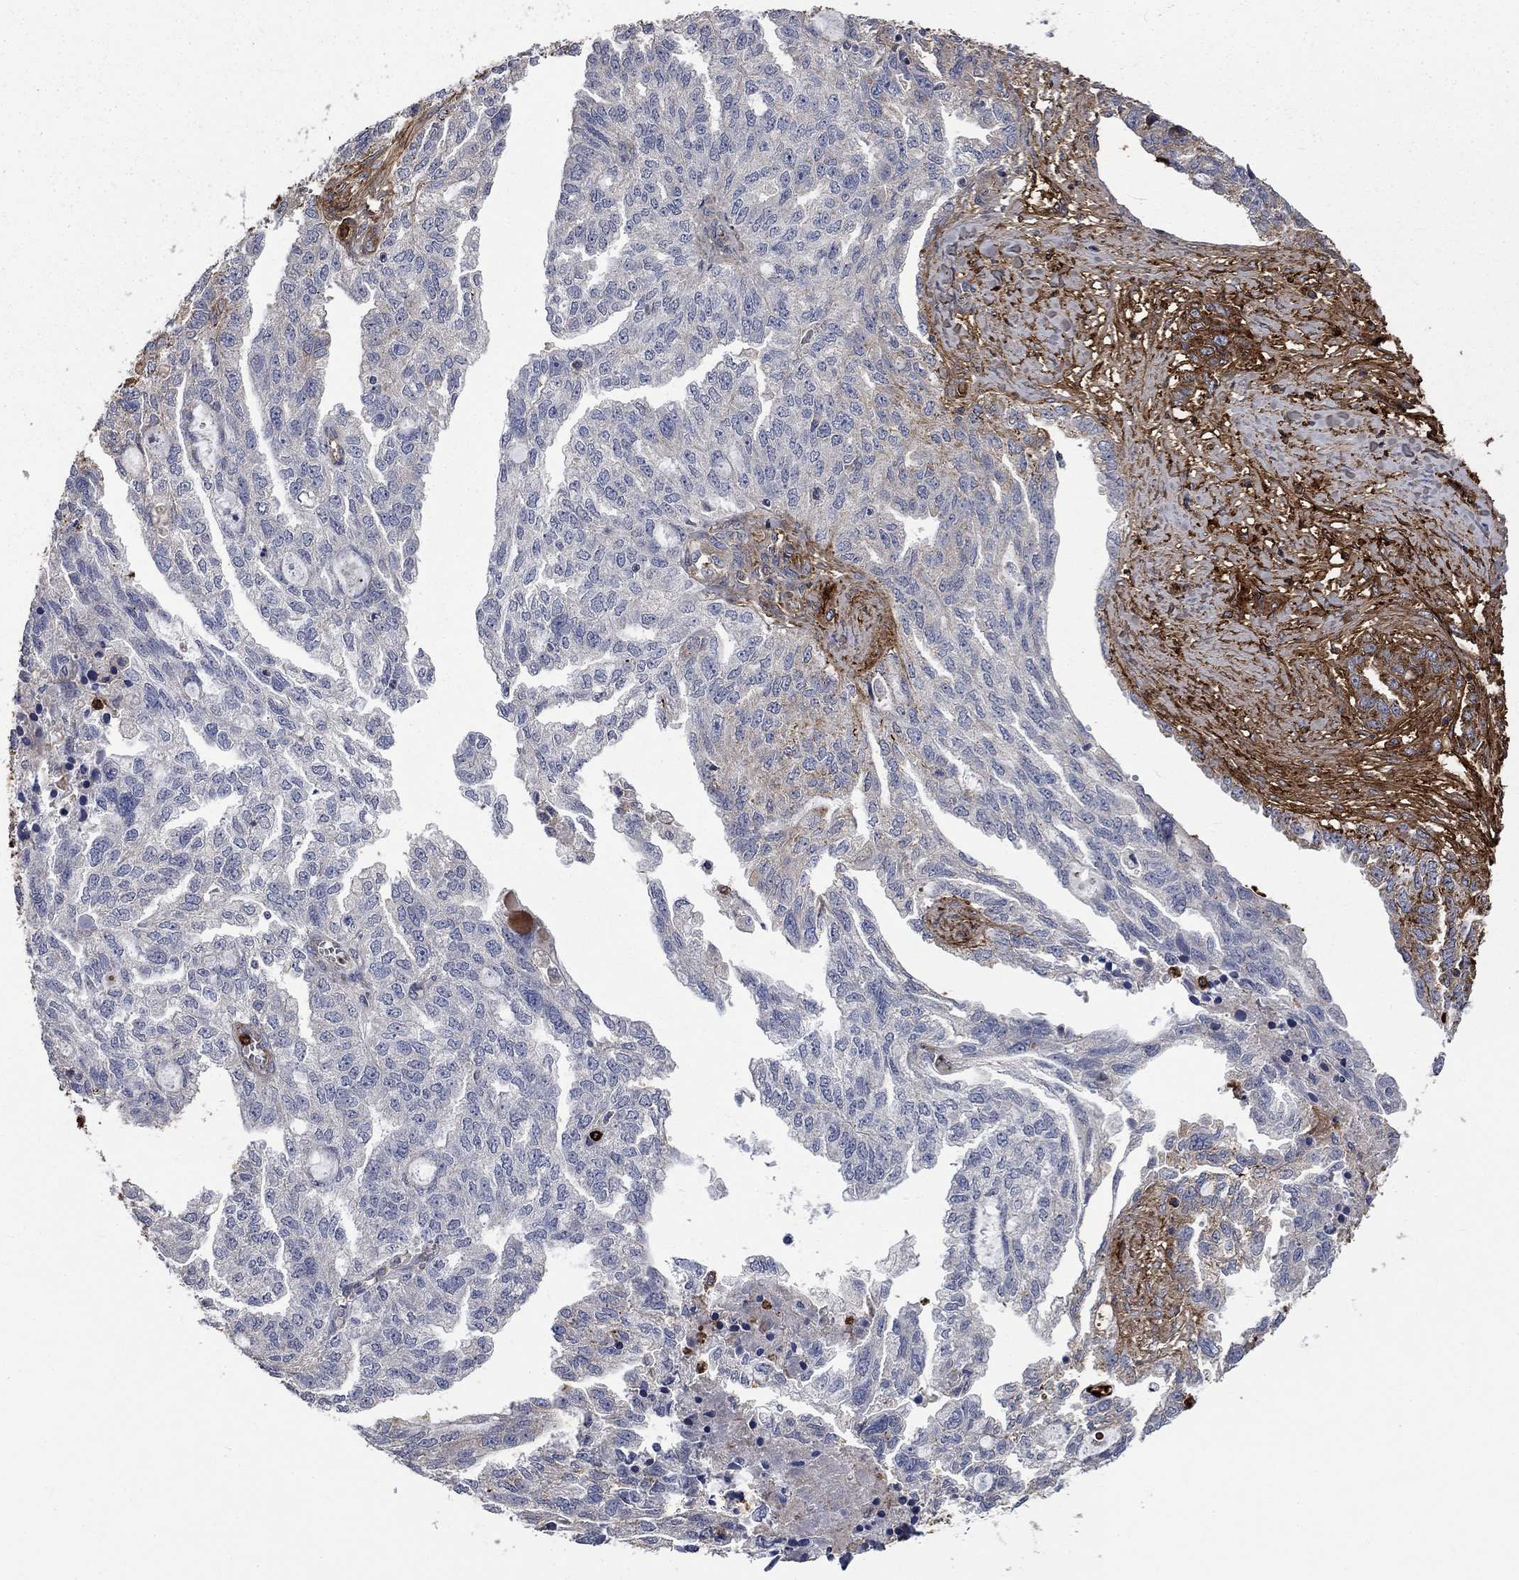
{"staining": {"intensity": "negative", "quantity": "none", "location": "none"}, "tissue": "ovarian cancer", "cell_type": "Tumor cells", "image_type": "cancer", "snomed": [{"axis": "morphology", "description": "Cystadenocarcinoma, serous, NOS"}, {"axis": "topography", "description": "Ovary"}], "caption": "A micrograph of human ovarian serous cystadenocarcinoma is negative for staining in tumor cells. (Brightfield microscopy of DAB immunohistochemistry at high magnification).", "gene": "VCAN", "patient": {"sex": "female", "age": 51}}